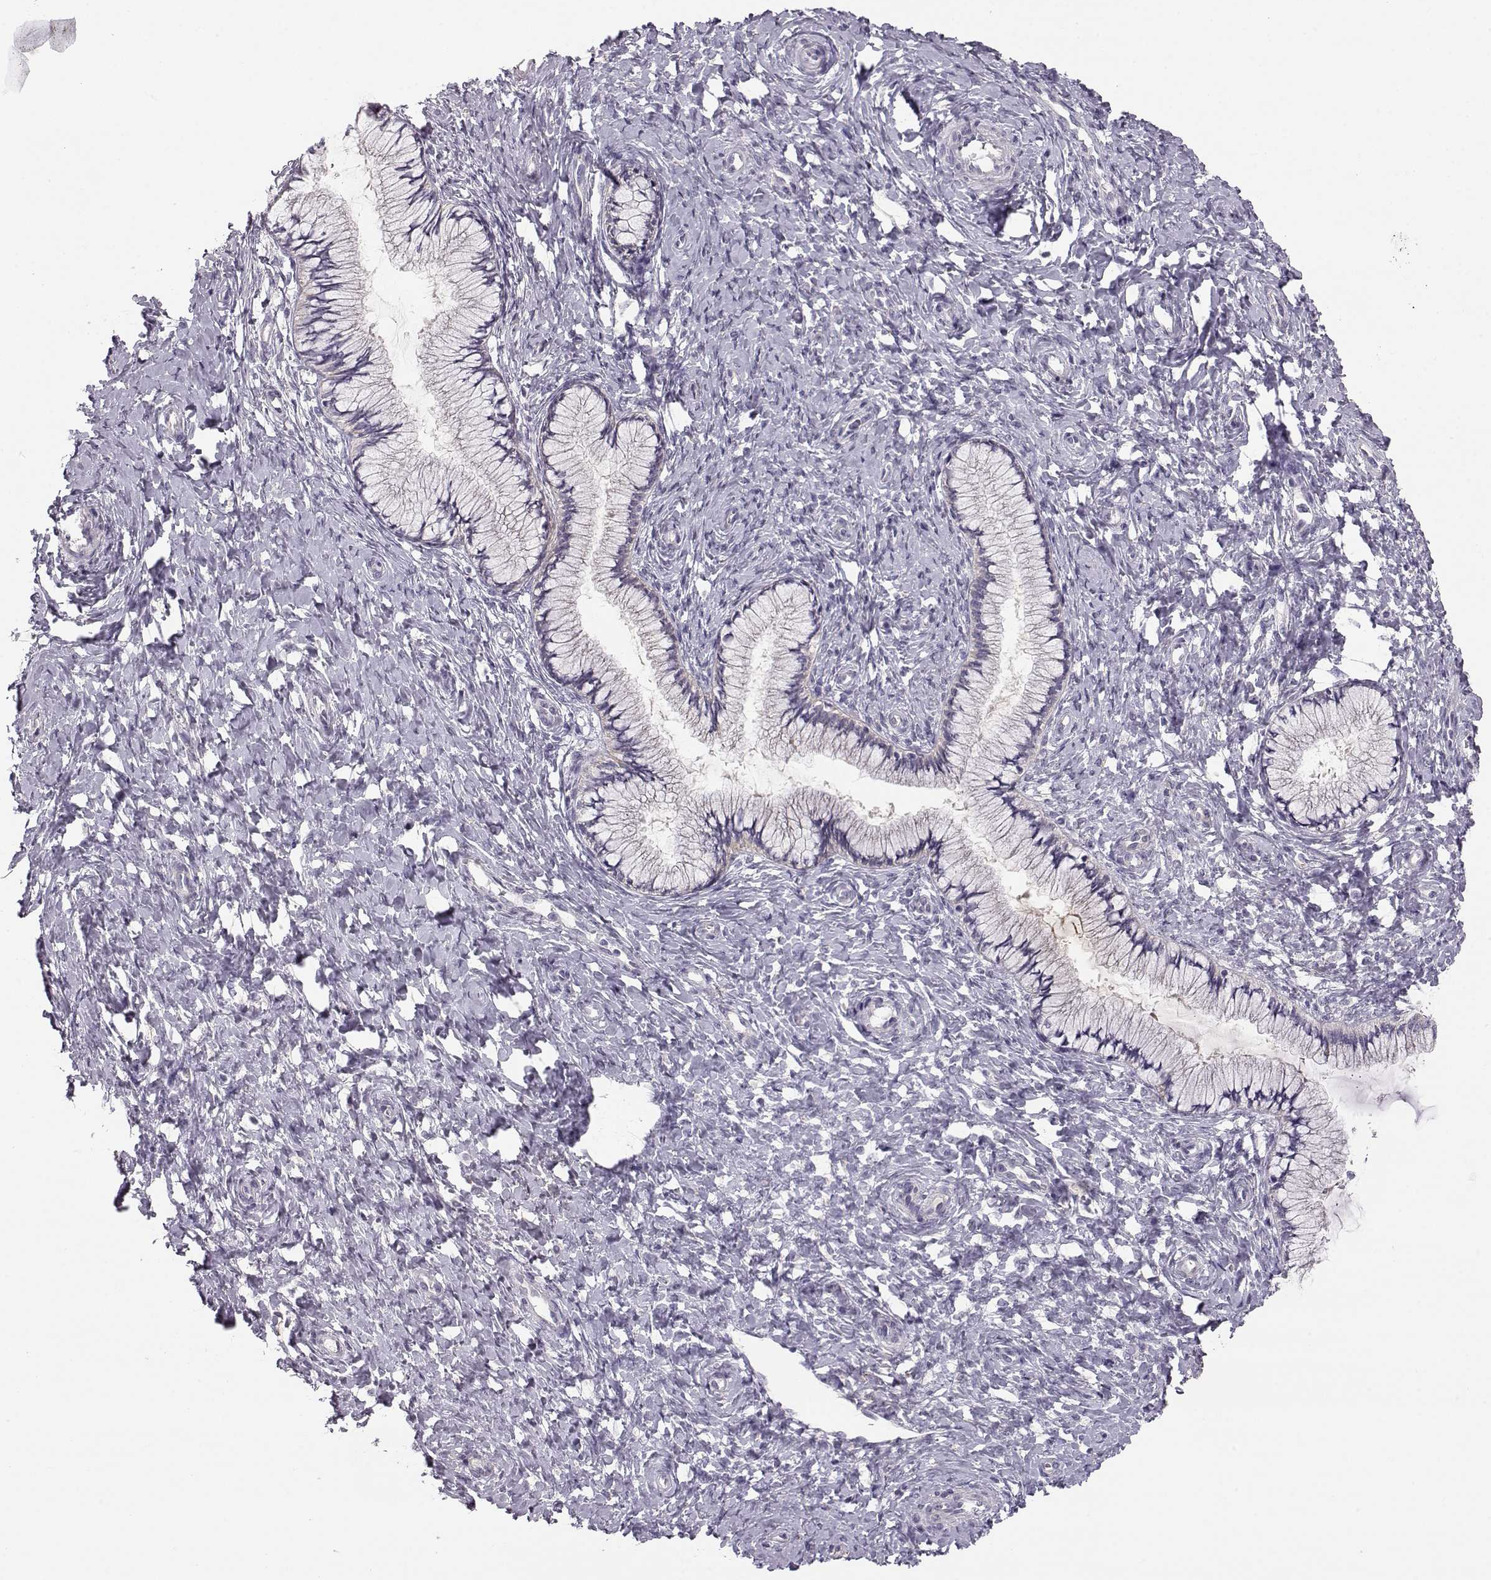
{"staining": {"intensity": "negative", "quantity": "none", "location": "none"}, "tissue": "cervix", "cell_type": "Glandular cells", "image_type": "normal", "snomed": [{"axis": "morphology", "description": "Normal tissue, NOS"}, {"axis": "topography", "description": "Cervix"}], "caption": "Glandular cells show no significant protein expression in unremarkable cervix.", "gene": "KCNMB4", "patient": {"sex": "female", "age": 37}}